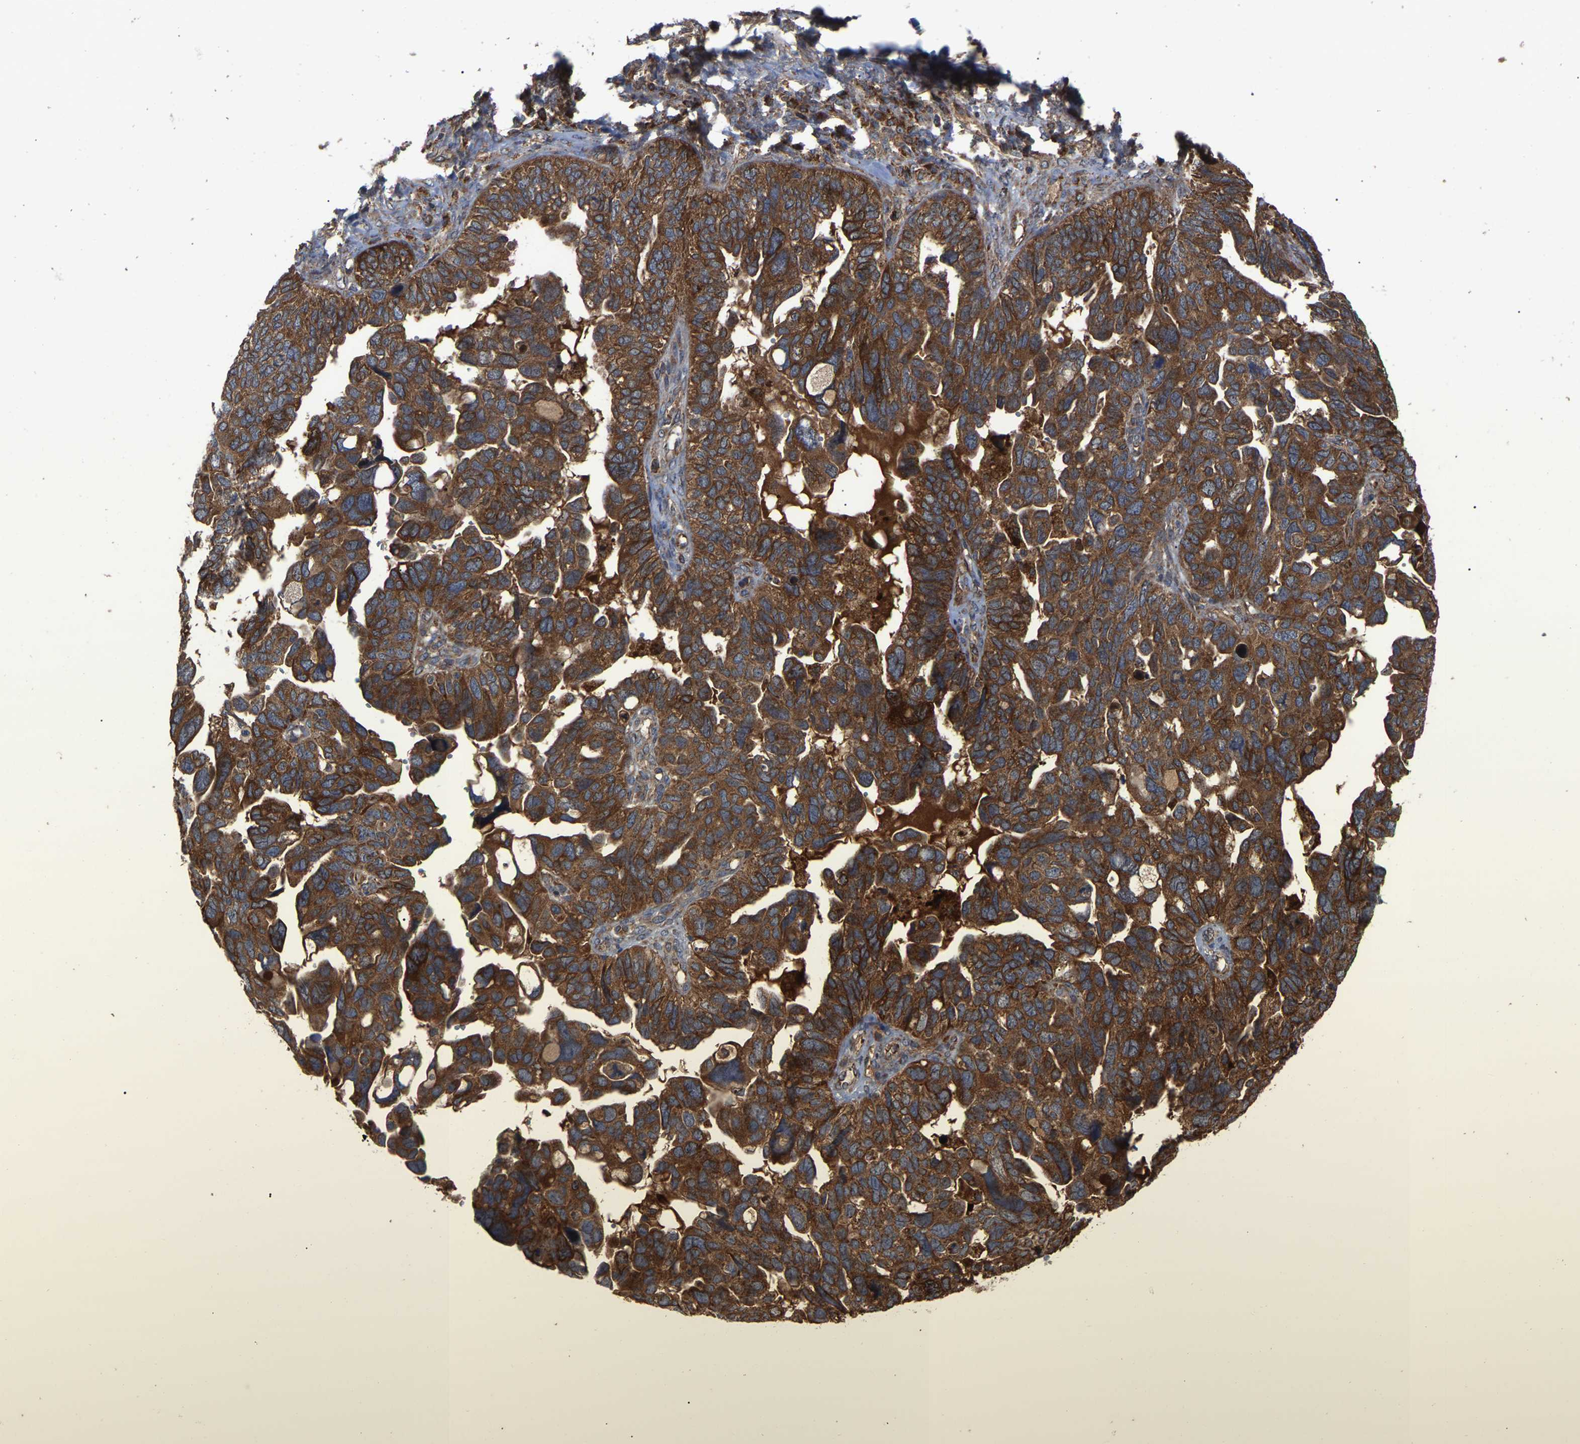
{"staining": {"intensity": "moderate", "quantity": ">75%", "location": "cytoplasmic/membranous"}, "tissue": "ovarian cancer", "cell_type": "Tumor cells", "image_type": "cancer", "snomed": [{"axis": "morphology", "description": "Cystadenocarcinoma, serous, NOS"}, {"axis": "topography", "description": "Ovary"}], "caption": "Immunohistochemistry (IHC) photomicrograph of serous cystadenocarcinoma (ovarian) stained for a protein (brown), which shows medium levels of moderate cytoplasmic/membranous expression in approximately >75% of tumor cells.", "gene": "GCC1", "patient": {"sex": "female", "age": 79}}